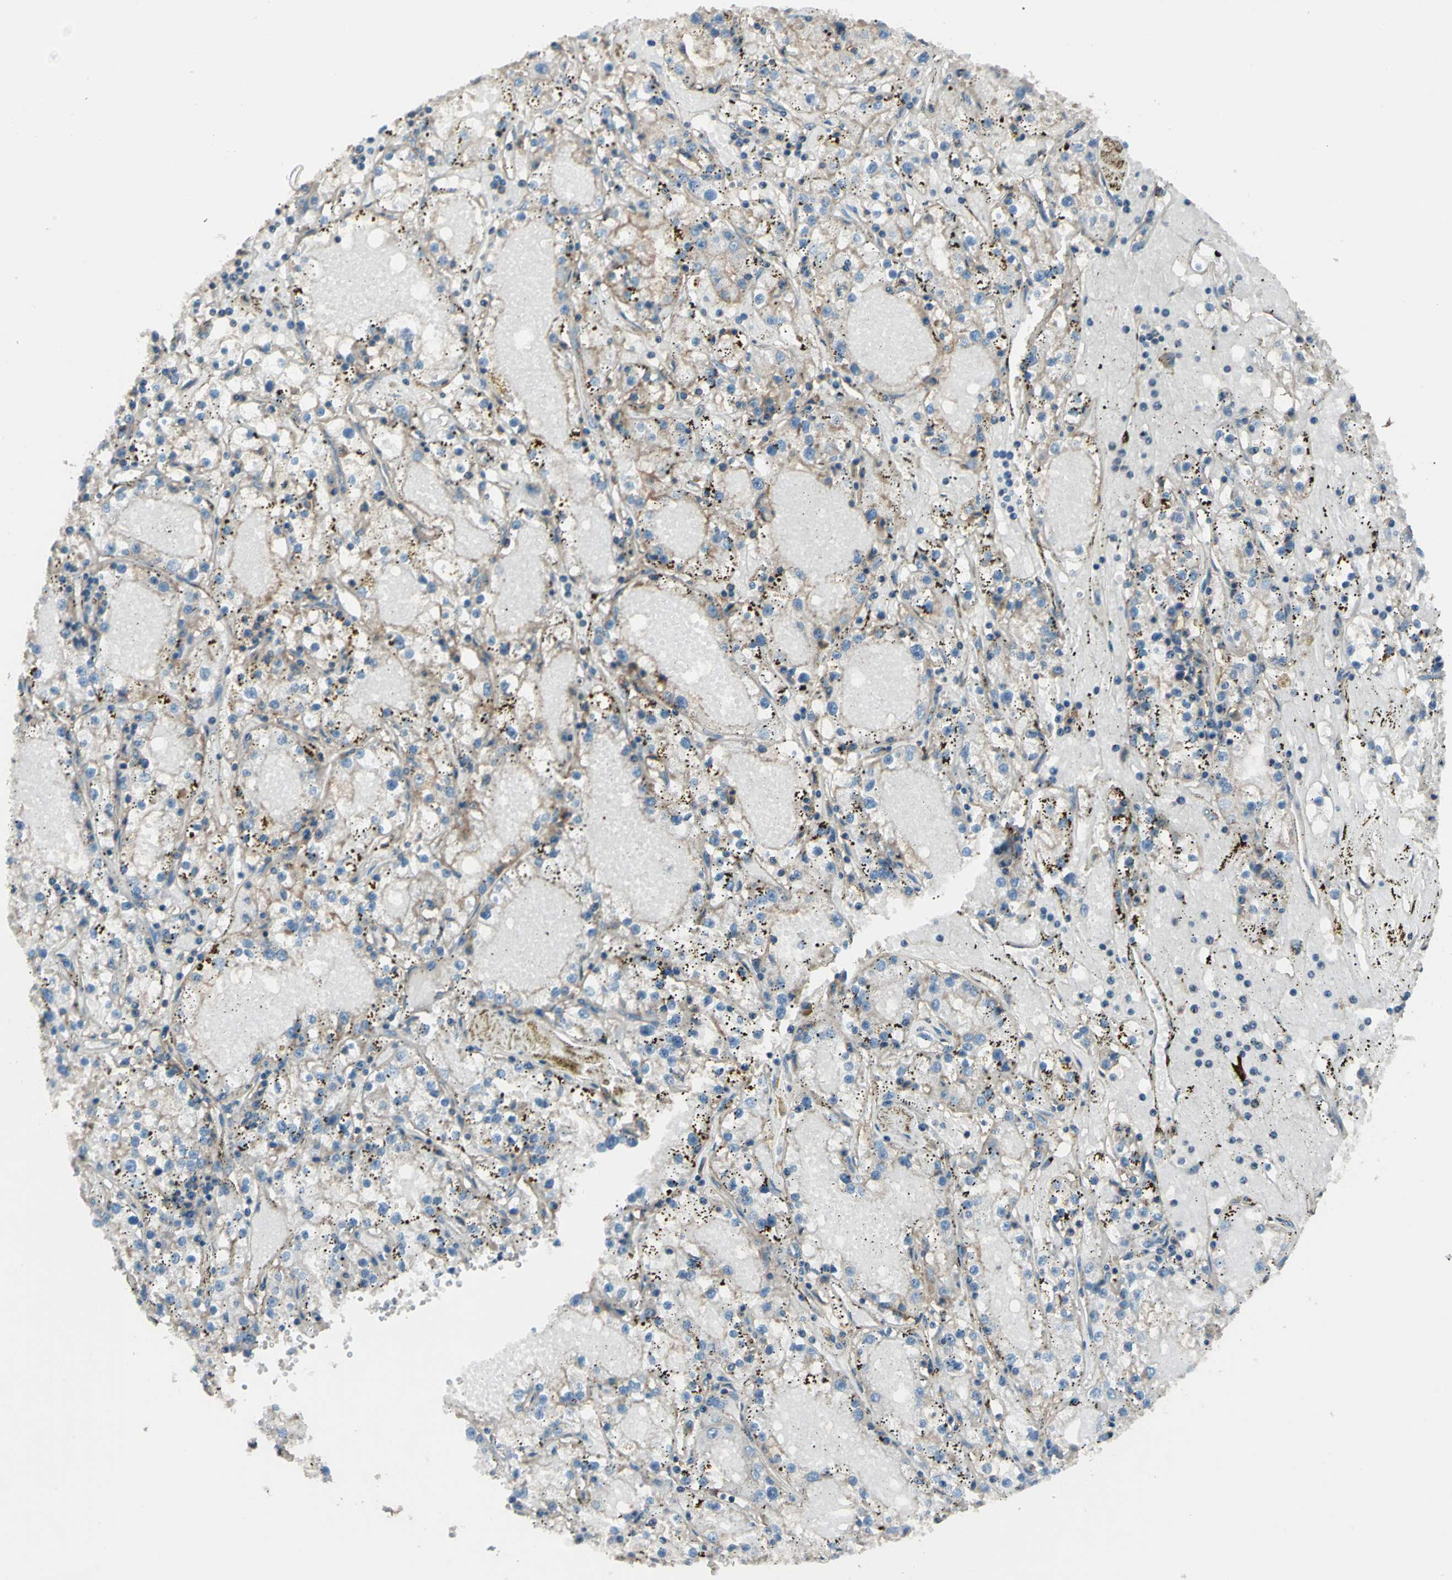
{"staining": {"intensity": "moderate", "quantity": ">75%", "location": "cytoplasmic/membranous"}, "tissue": "renal cancer", "cell_type": "Tumor cells", "image_type": "cancer", "snomed": [{"axis": "morphology", "description": "Adenocarcinoma, NOS"}, {"axis": "topography", "description": "Kidney"}], "caption": "This image reveals immunohistochemistry (IHC) staining of adenocarcinoma (renal), with medium moderate cytoplasmic/membranous staining in approximately >75% of tumor cells.", "gene": "NR2C2", "patient": {"sex": "male", "age": 56}}